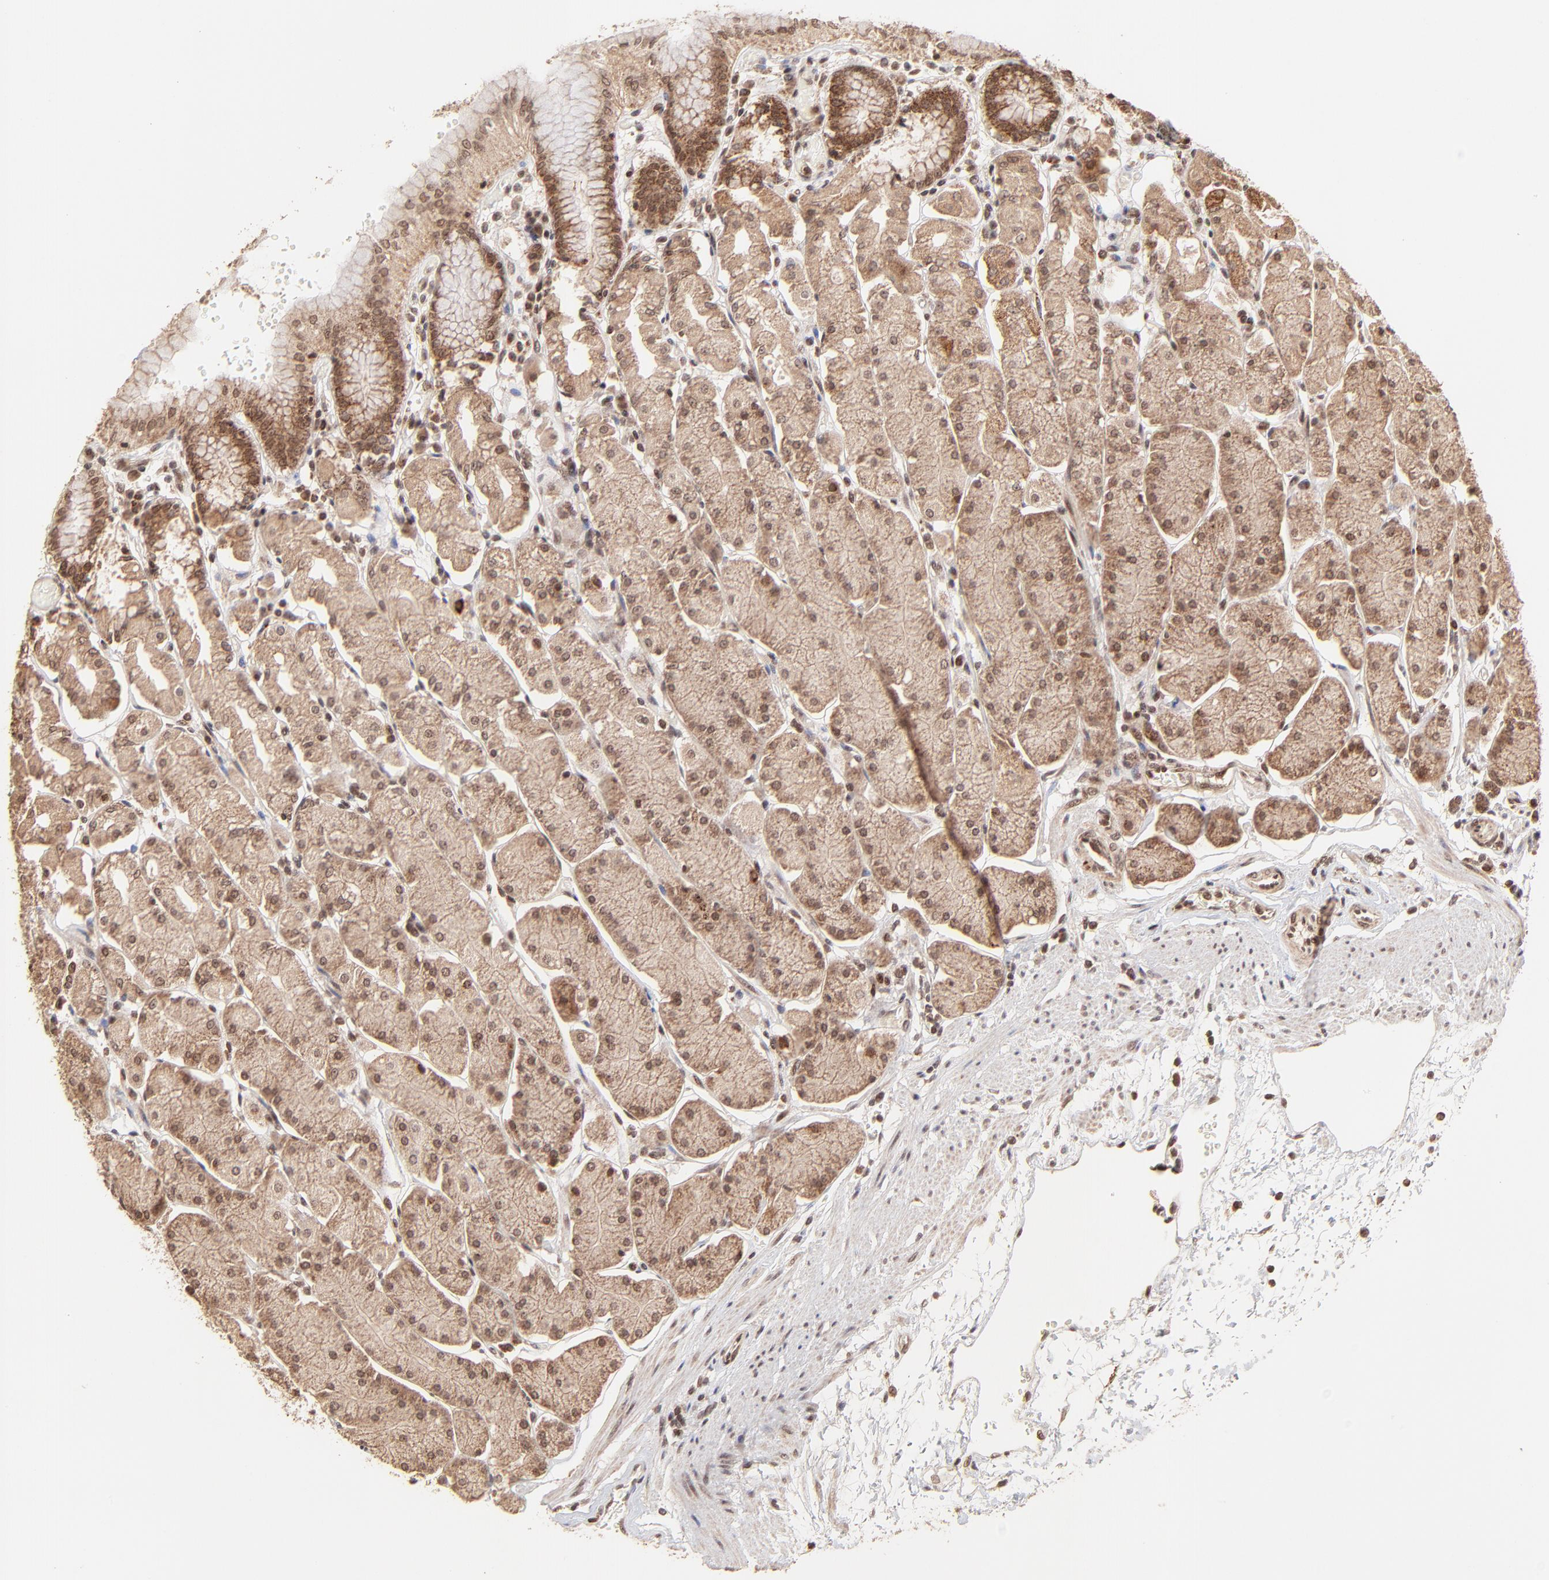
{"staining": {"intensity": "strong", "quantity": ">75%", "location": "cytoplasmic/membranous"}, "tissue": "stomach", "cell_type": "Glandular cells", "image_type": "normal", "snomed": [{"axis": "morphology", "description": "Normal tissue, NOS"}, {"axis": "topography", "description": "Stomach, upper"}, {"axis": "topography", "description": "Stomach"}], "caption": "This photomicrograph shows normal stomach stained with immunohistochemistry (IHC) to label a protein in brown. The cytoplasmic/membranous of glandular cells show strong positivity for the protein. Nuclei are counter-stained blue.", "gene": "MED15", "patient": {"sex": "male", "age": 76}}